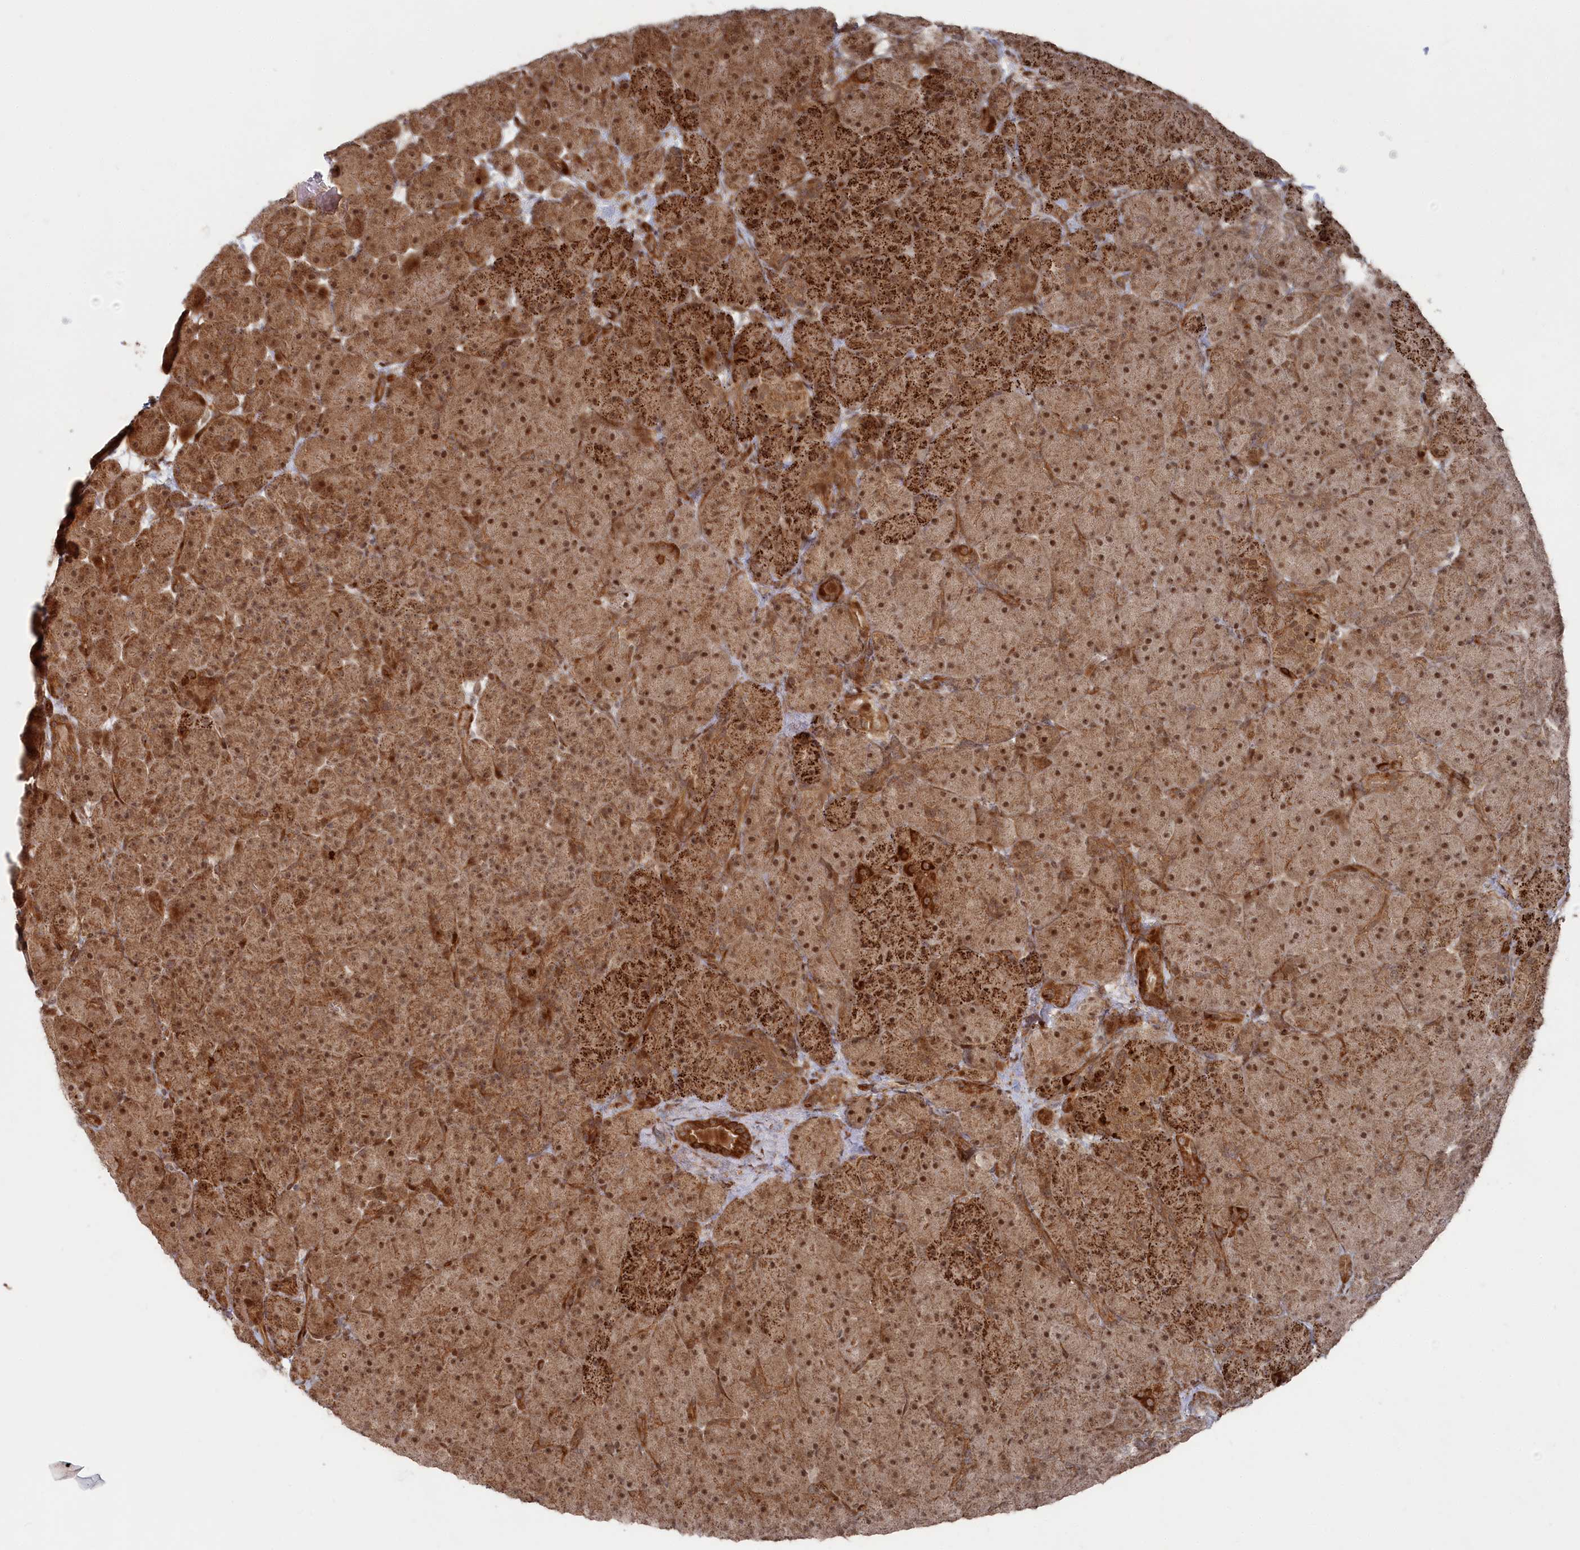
{"staining": {"intensity": "strong", "quantity": ">75%", "location": "cytoplasmic/membranous,nuclear"}, "tissue": "pancreas", "cell_type": "Exocrine glandular cells", "image_type": "normal", "snomed": [{"axis": "morphology", "description": "Normal tissue, NOS"}, {"axis": "topography", "description": "Pancreas"}], "caption": "Protein expression analysis of unremarkable pancreas shows strong cytoplasmic/membranous,nuclear expression in about >75% of exocrine glandular cells.", "gene": "POLR3A", "patient": {"sex": "male", "age": 66}}